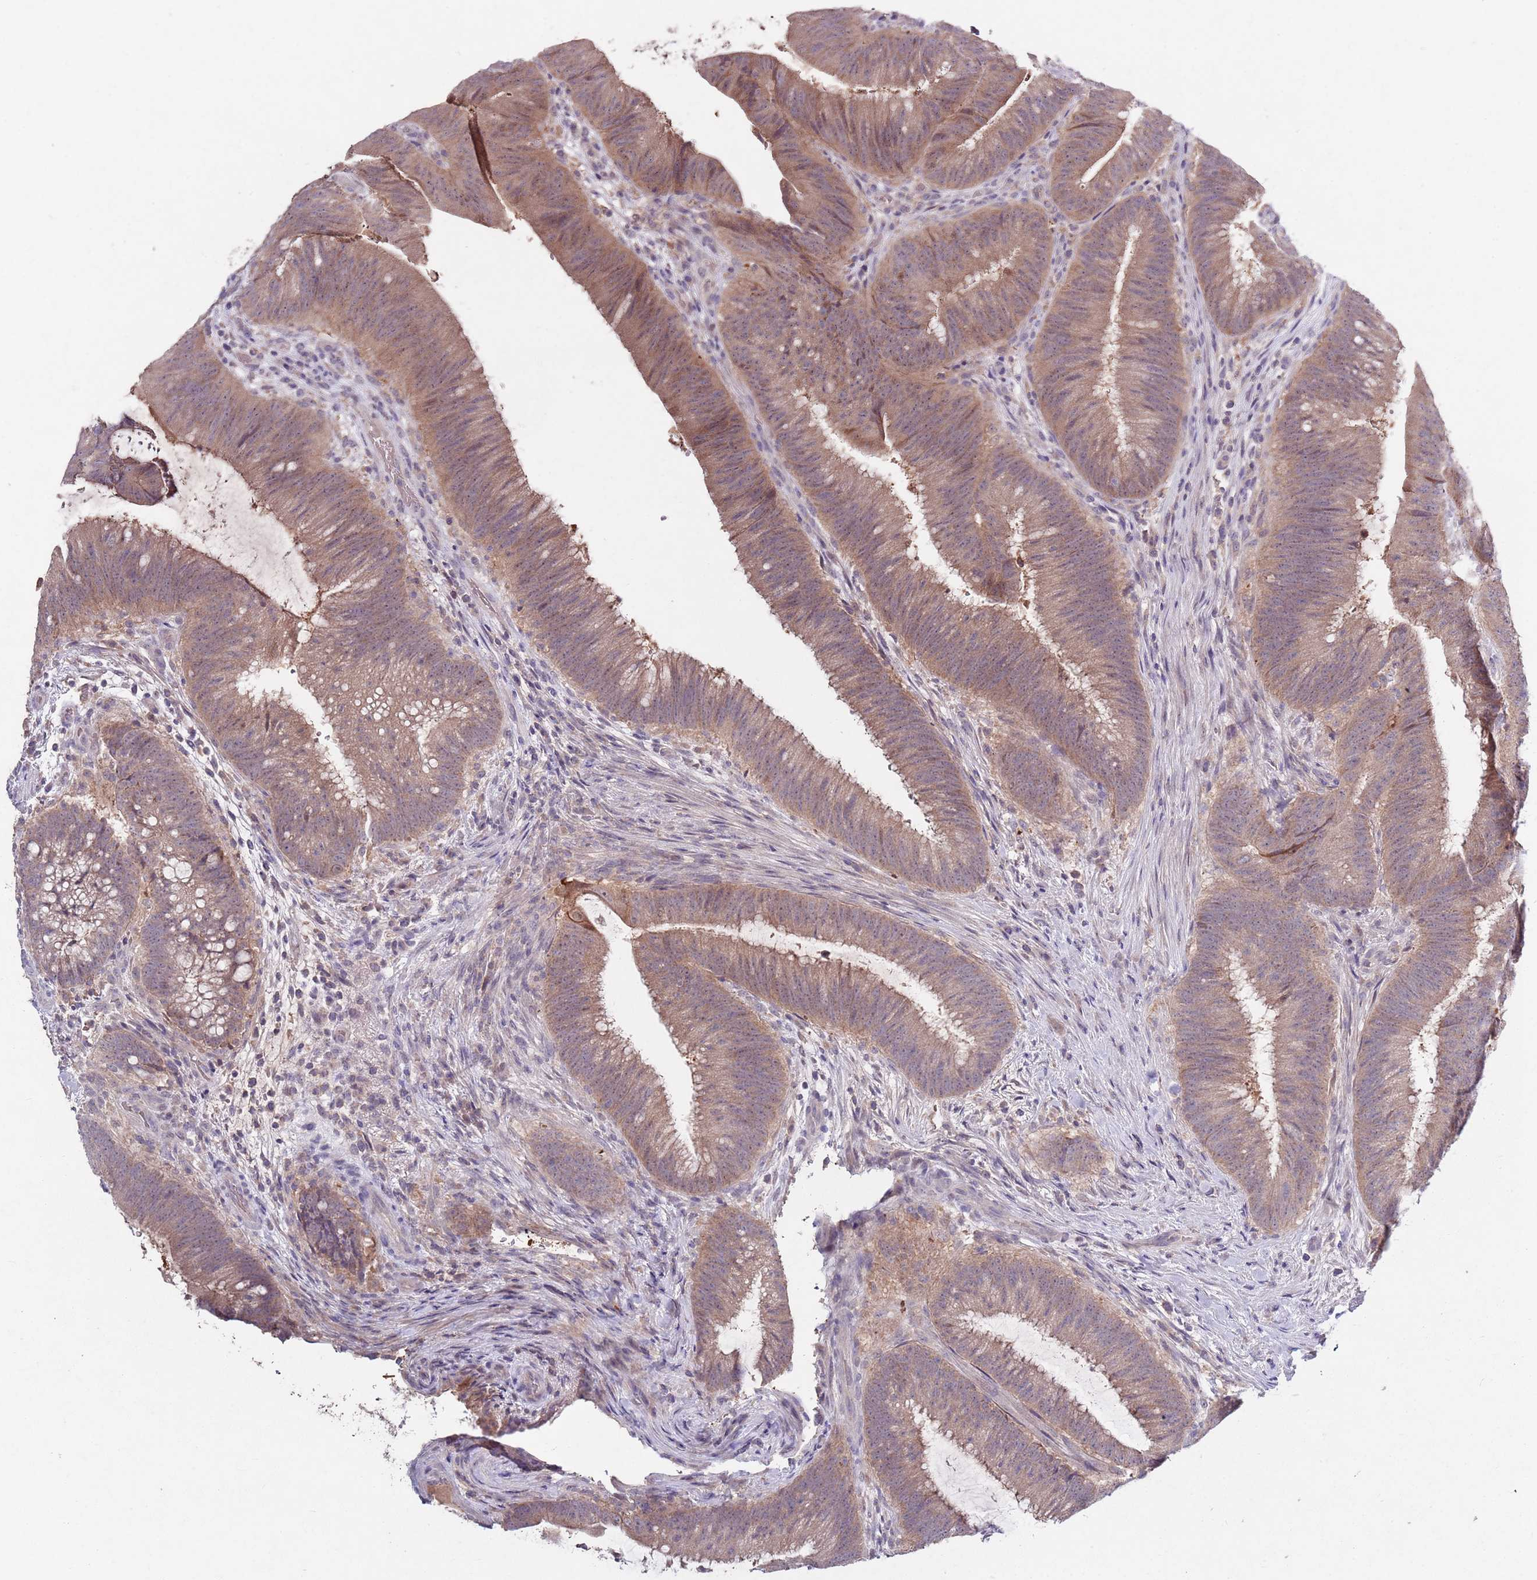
{"staining": {"intensity": "moderate", "quantity": ">75%", "location": "cytoplasmic/membranous,nuclear"}, "tissue": "colorectal cancer", "cell_type": "Tumor cells", "image_type": "cancer", "snomed": [{"axis": "morphology", "description": "Adenocarcinoma, NOS"}, {"axis": "topography", "description": "Colon"}], "caption": "Protein positivity by immunohistochemistry demonstrates moderate cytoplasmic/membranous and nuclear staining in about >75% of tumor cells in colorectal adenocarcinoma.", "gene": "NRDE2", "patient": {"sex": "female", "age": 43}}